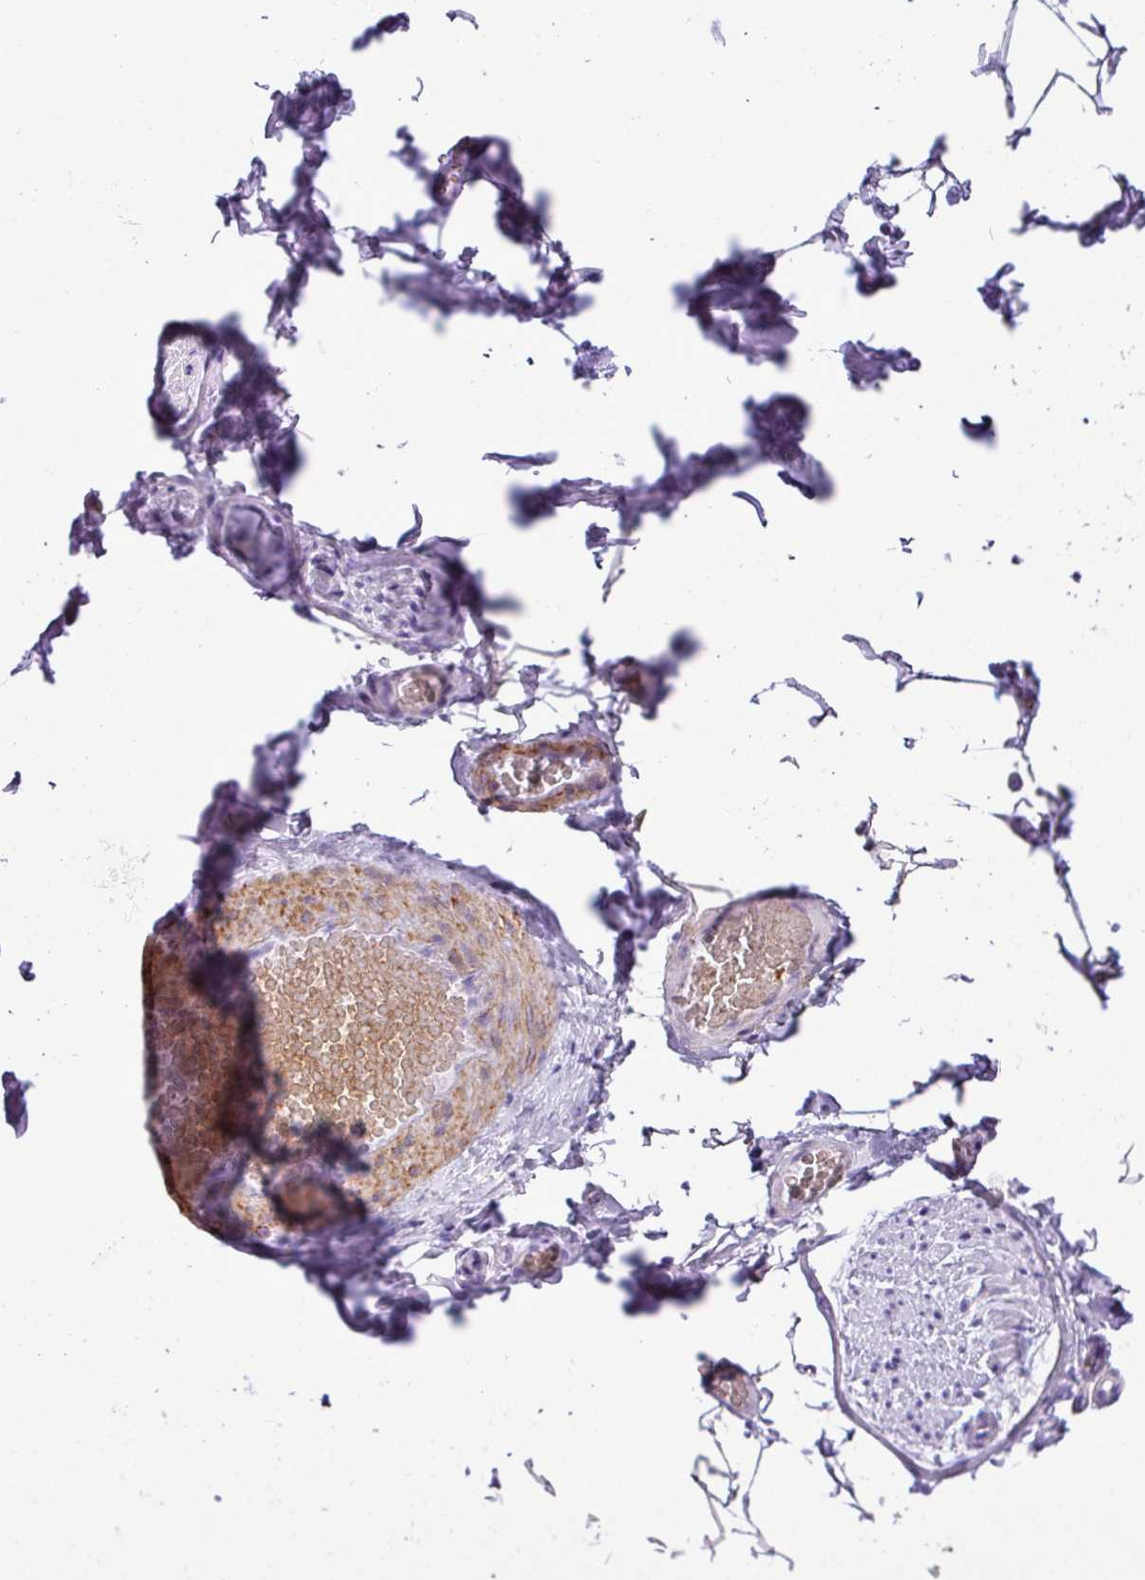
{"staining": {"intensity": "negative", "quantity": "none", "location": "none"}, "tissue": "adipose tissue", "cell_type": "Adipocytes", "image_type": "normal", "snomed": [{"axis": "morphology", "description": "Normal tissue, NOS"}, {"axis": "topography", "description": "Vascular tissue"}, {"axis": "topography", "description": "Peripheral nerve tissue"}], "caption": "The image shows no significant positivity in adipocytes of adipose tissue. (Brightfield microscopy of DAB (3,3'-diaminobenzidine) immunohistochemistry at high magnification).", "gene": "ZSCAN5A", "patient": {"sex": "male", "age": 41}}